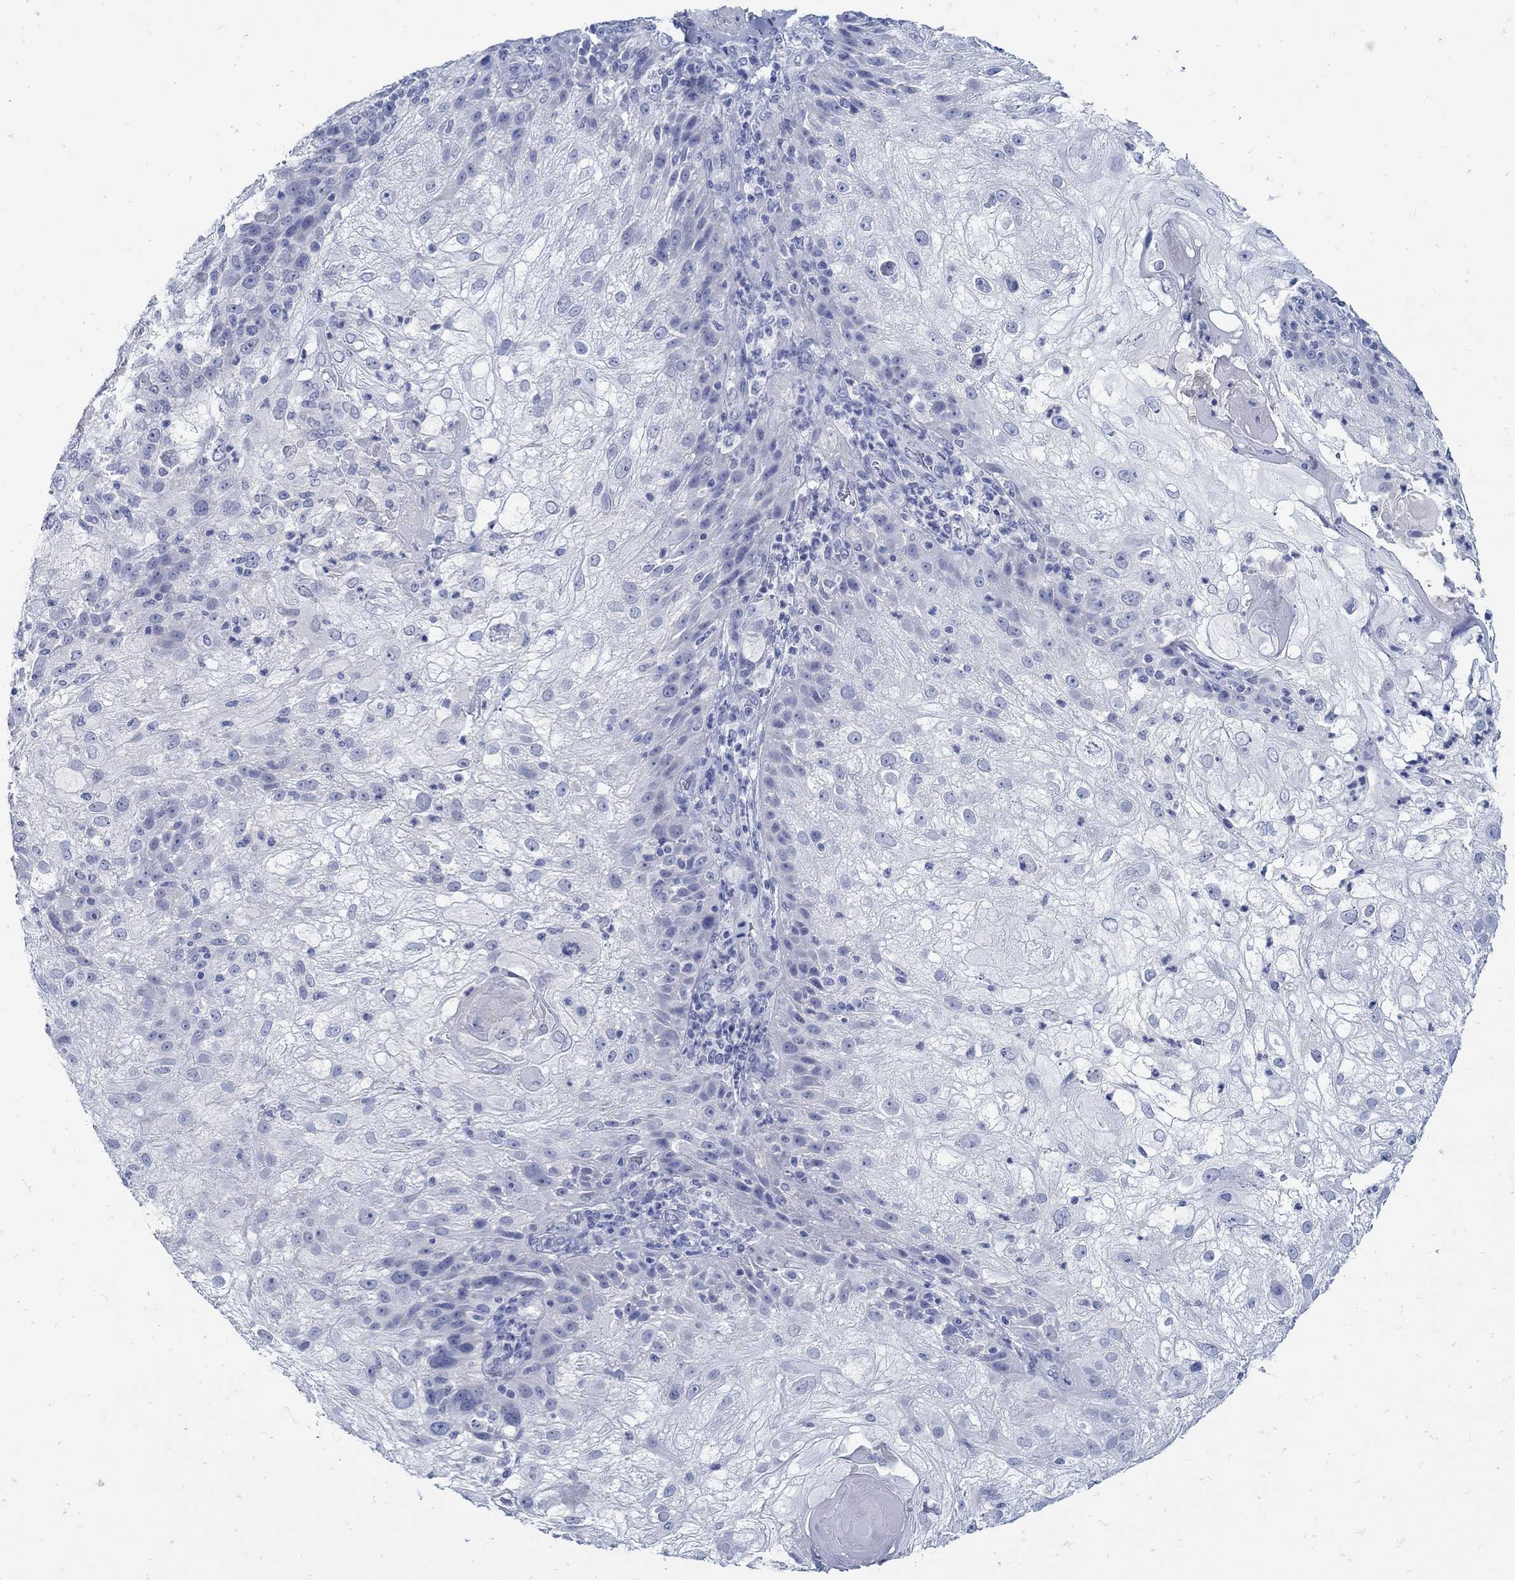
{"staining": {"intensity": "negative", "quantity": "none", "location": "none"}, "tissue": "skin cancer", "cell_type": "Tumor cells", "image_type": "cancer", "snomed": [{"axis": "morphology", "description": "Normal tissue, NOS"}, {"axis": "morphology", "description": "Squamous cell carcinoma, NOS"}, {"axis": "topography", "description": "Skin"}], "caption": "Immunohistochemistry (IHC) micrograph of neoplastic tissue: skin cancer (squamous cell carcinoma) stained with DAB shows no significant protein positivity in tumor cells.", "gene": "PAX9", "patient": {"sex": "female", "age": 83}}